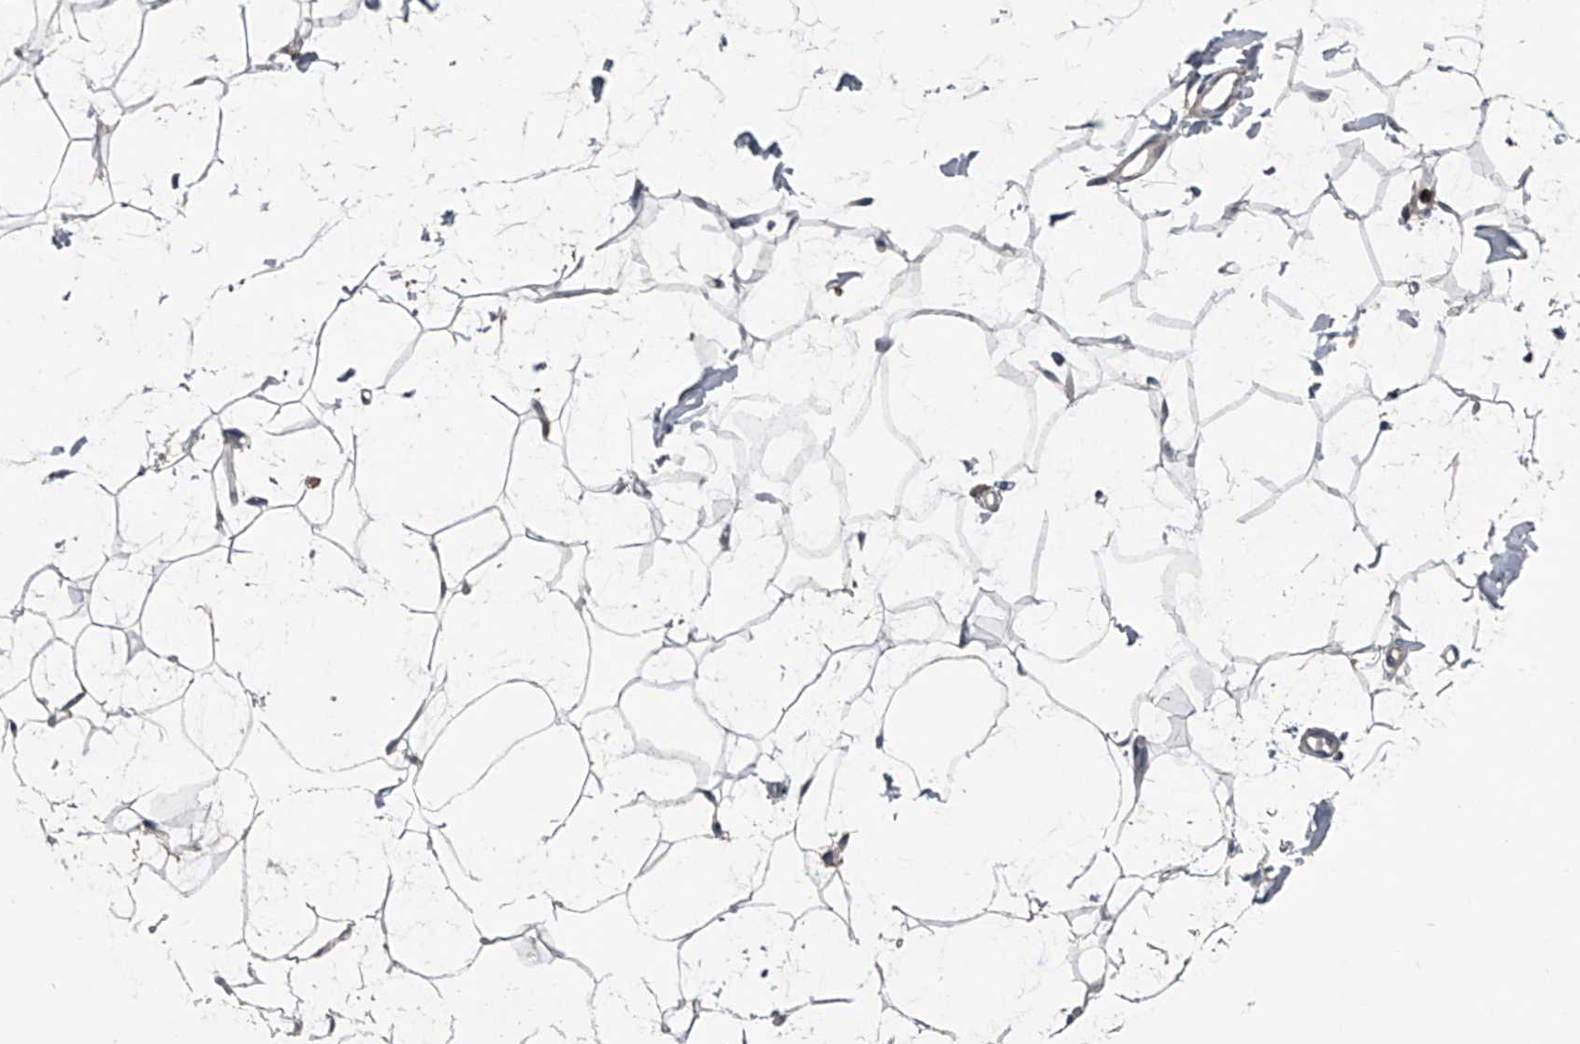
{"staining": {"intensity": "negative", "quantity": "none", "location": "none"}, "tissue": "adipose tissue", "cell_type": "Adipocytes", "image_type": "normal", "snomed": [{"axis": "morphology", "description": "Normal tissue, NOS"}, {"axis": "topography", "description": "Breast"}], "caption": "The immunohistochemistry micrograph has no significant expression in adipocytes of adipose tissue. Brightfield microscopy of IHC stained with DAB (brown) and hematoxylin (blue), captured at high magnification.", "gene": "PIP5K1A", "patient": {"sex": "female", "age": 23}}